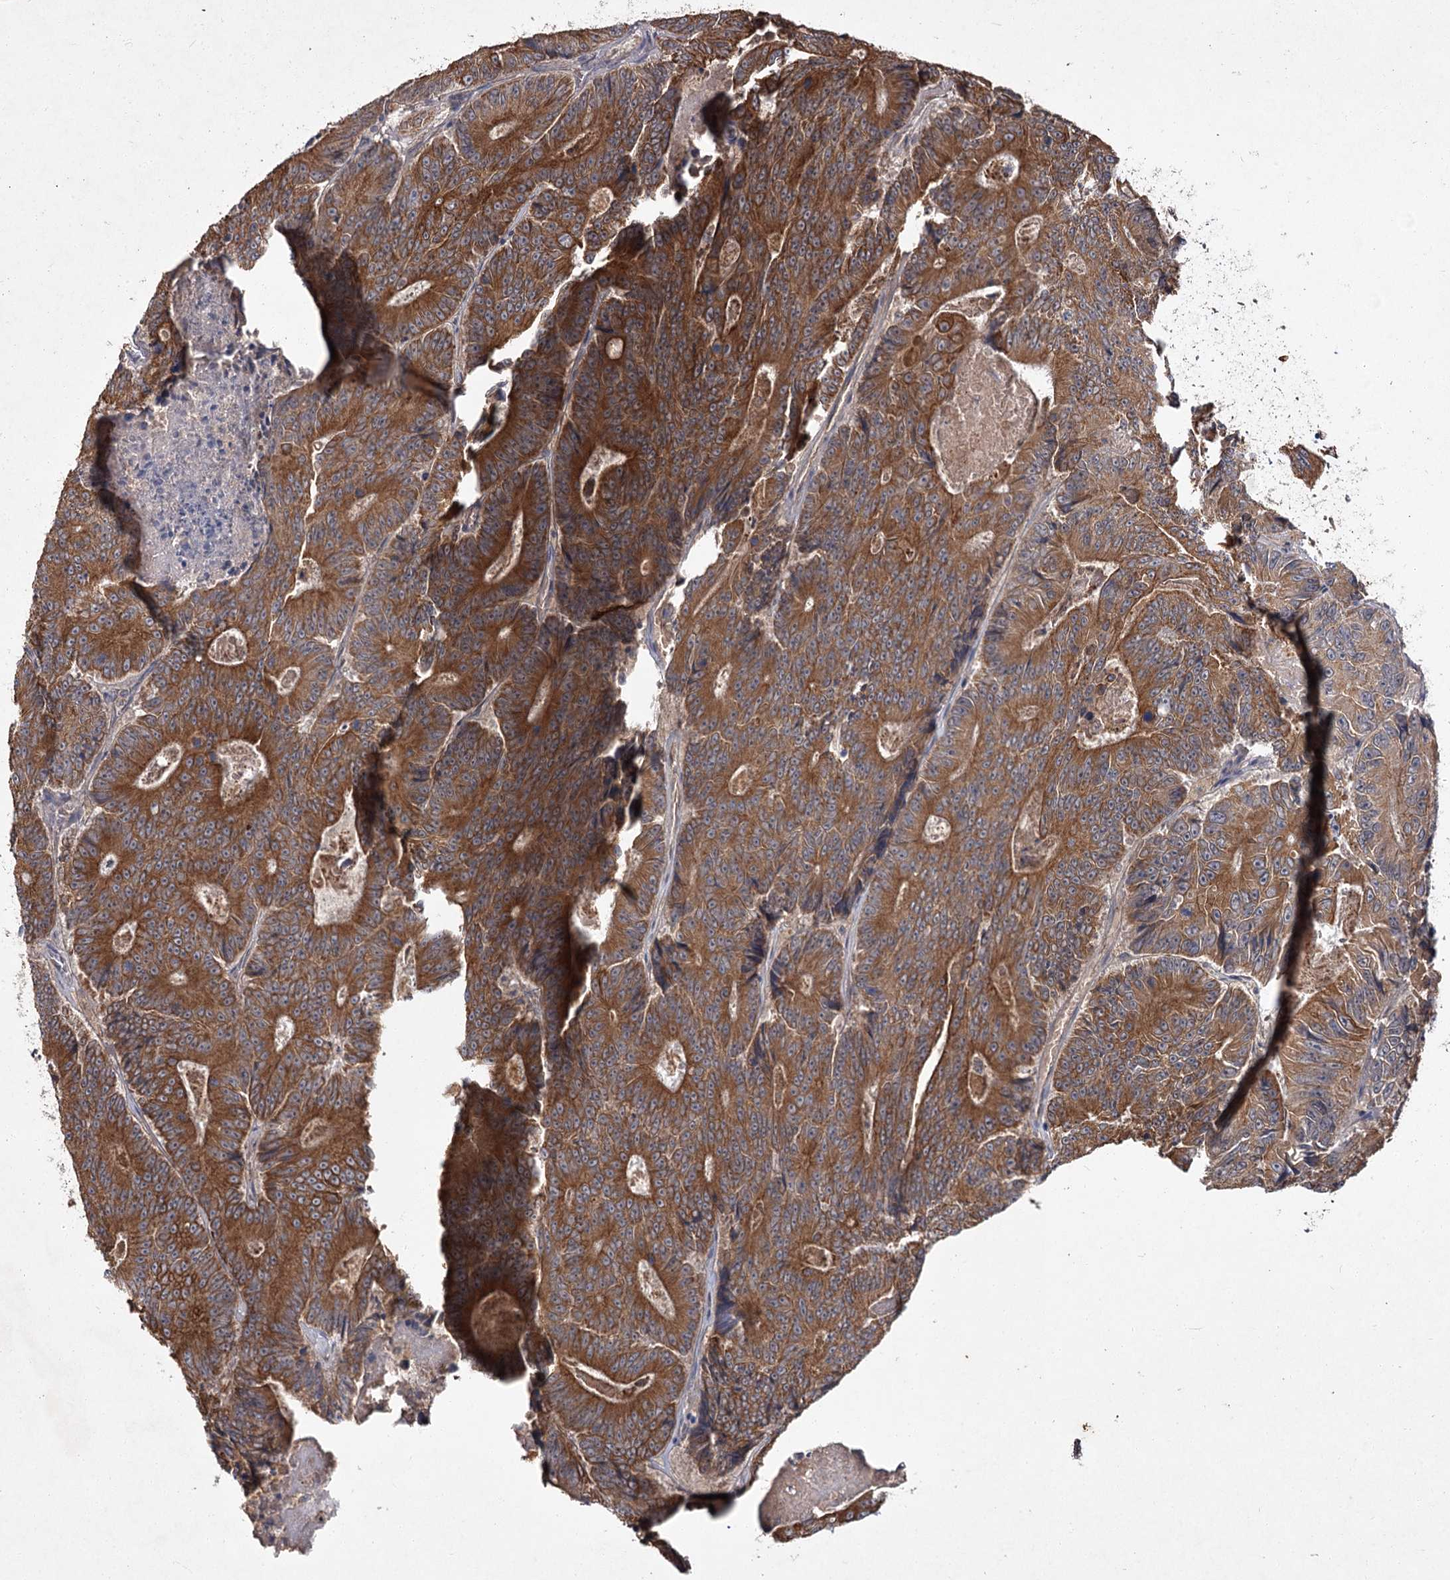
{"staining": {"intensity": "moderate", "quantity": ">75%", "location": "cytoplasmic/membranous"}, "tissue": "colorectal cancer", "cell_type": "Tumor cells", "image_type": "cancer", "snomed": [{"axis": "morphology", "description": "Adenocarcinoma, NOS"}, {"axis": "topography", "description": "Colon"}], "caption": "Protein staining of colorectal cancer (adenocarcinoma) tissue demonstrates moderate cytoplasmic/membranous staining in about >75% of tumor cells.", "gene": "MFN1", "patient": {"sex": "male", "age": 83}}